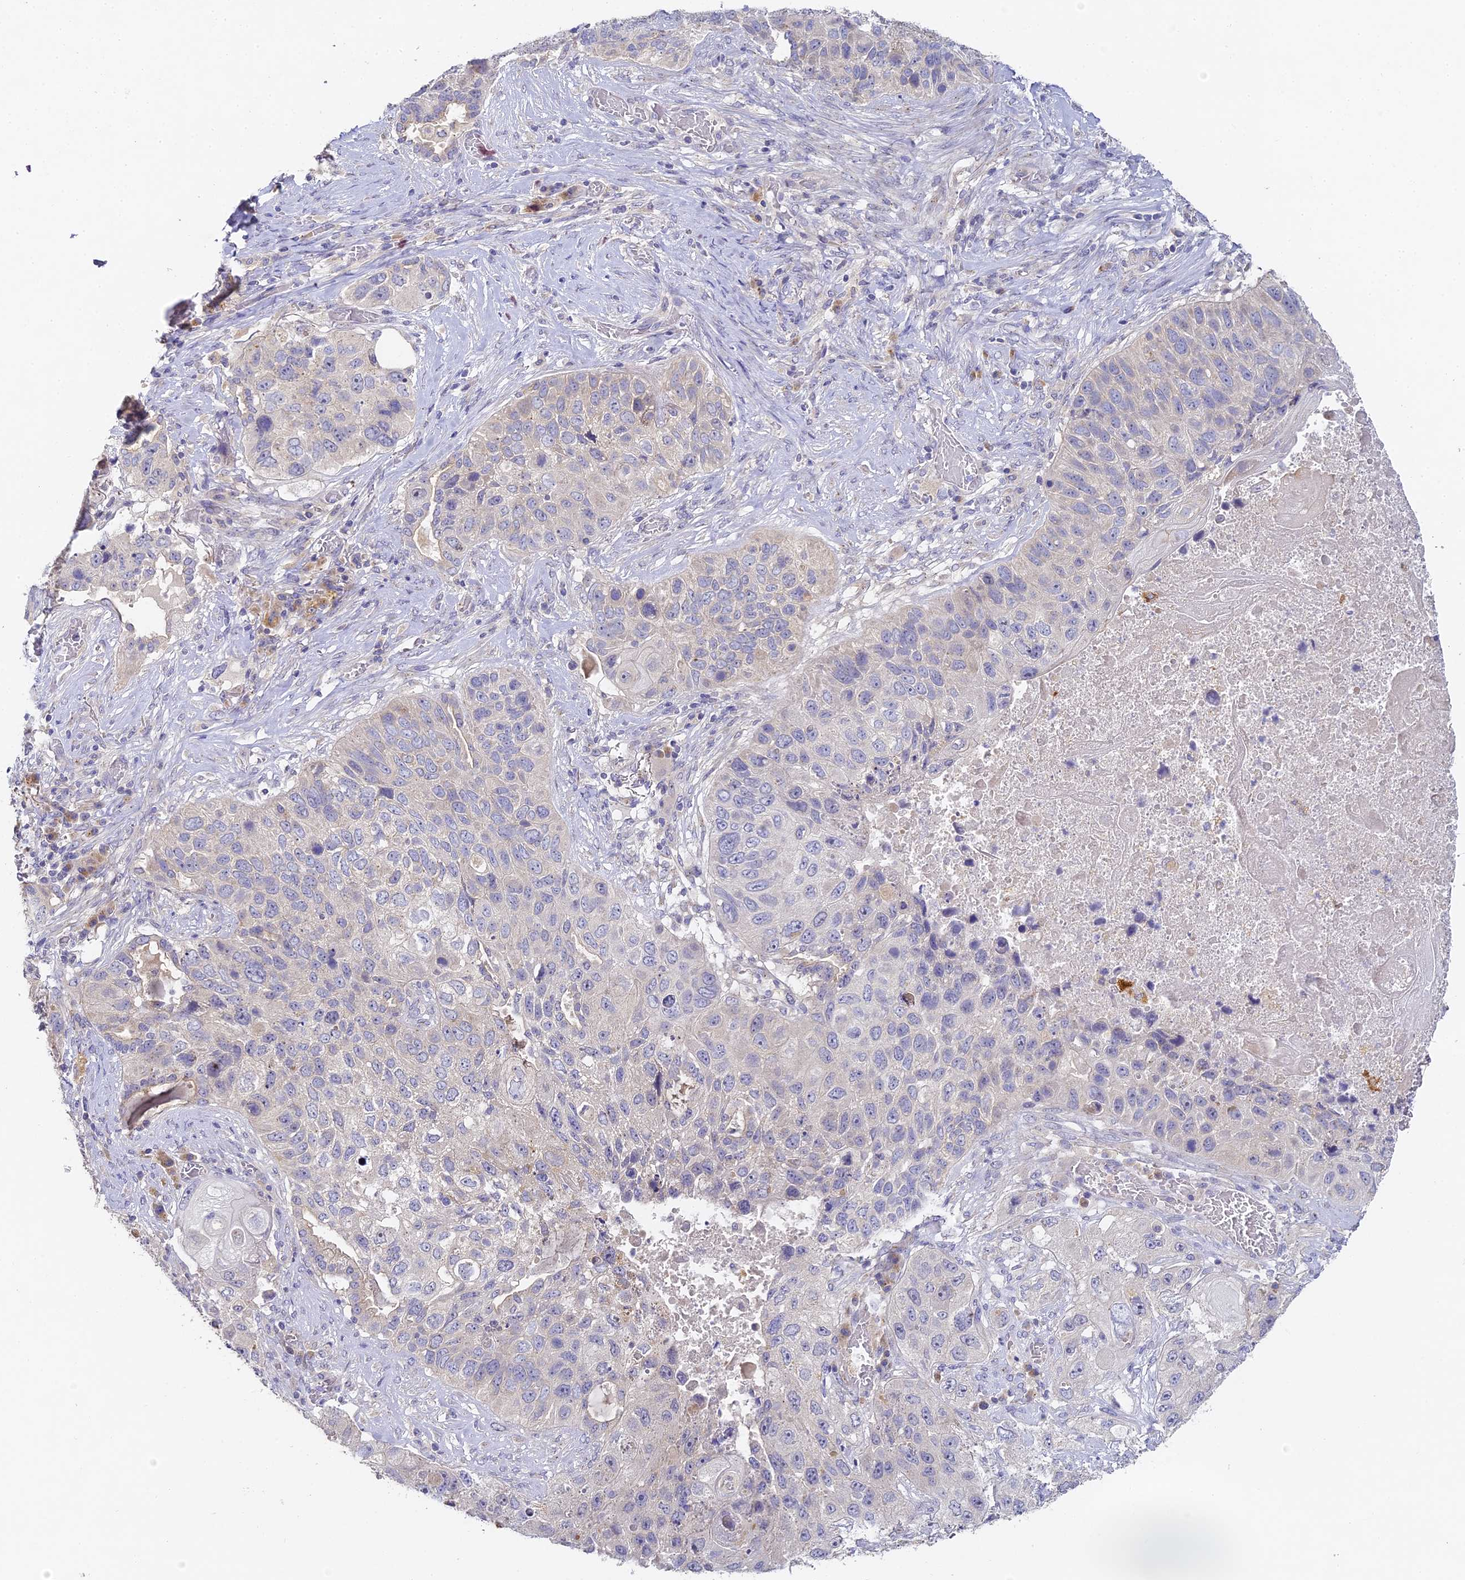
{"staining": {"intensity": "negative", "quantity": "none", "location": "none"}, "tissue": "lung cancer", "cell_type": "Tumor cells", "image_type": "cancer", "snomed": [{"axis": "morphology", "description": "Squamous cell carcinoma, NOS"}, {"axis": "topography", "description": "Lung"}], "caption": "The IHC histopathology image has no significant staining in tumor cells of lung cancer tissue.", "gene": "DONSON", "patient": {"sex": "male", "age": 61}}